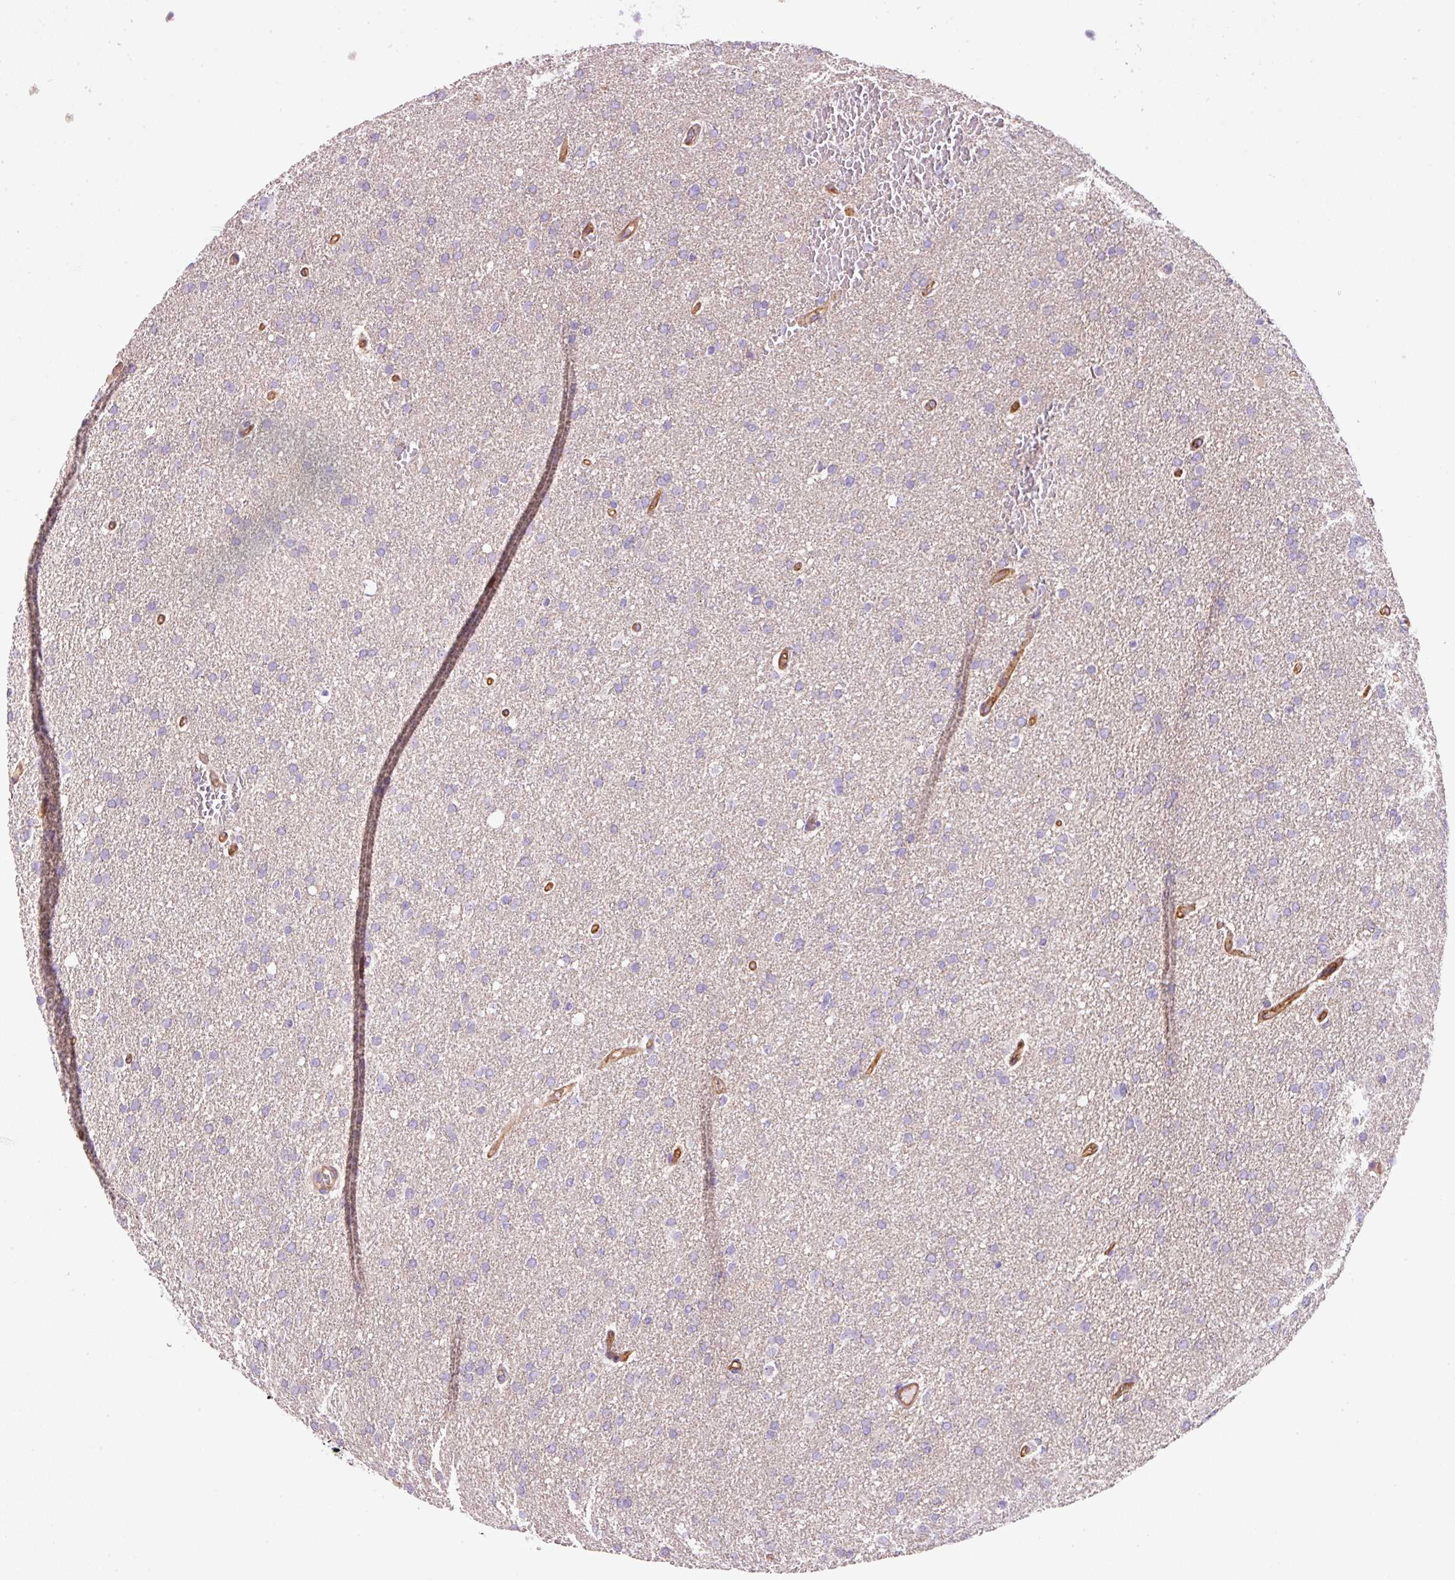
{"staining": {"intensity": "negative", "quantity": "none", "location": "none"}, "tissue": "glioma", "cell_type": "Tumor cells", "image_type": "cancer", "snomed": [{"axis": "morphology", "description": "Glioma, malignant, High grade"}, {"axis": "topography", "description": "Cerebral cortex"}], "caption": "Tumor cells show no significant protein positivity in glioma.", "gene": "SOS2", "patient": {"sex": "female", "age": 36}}